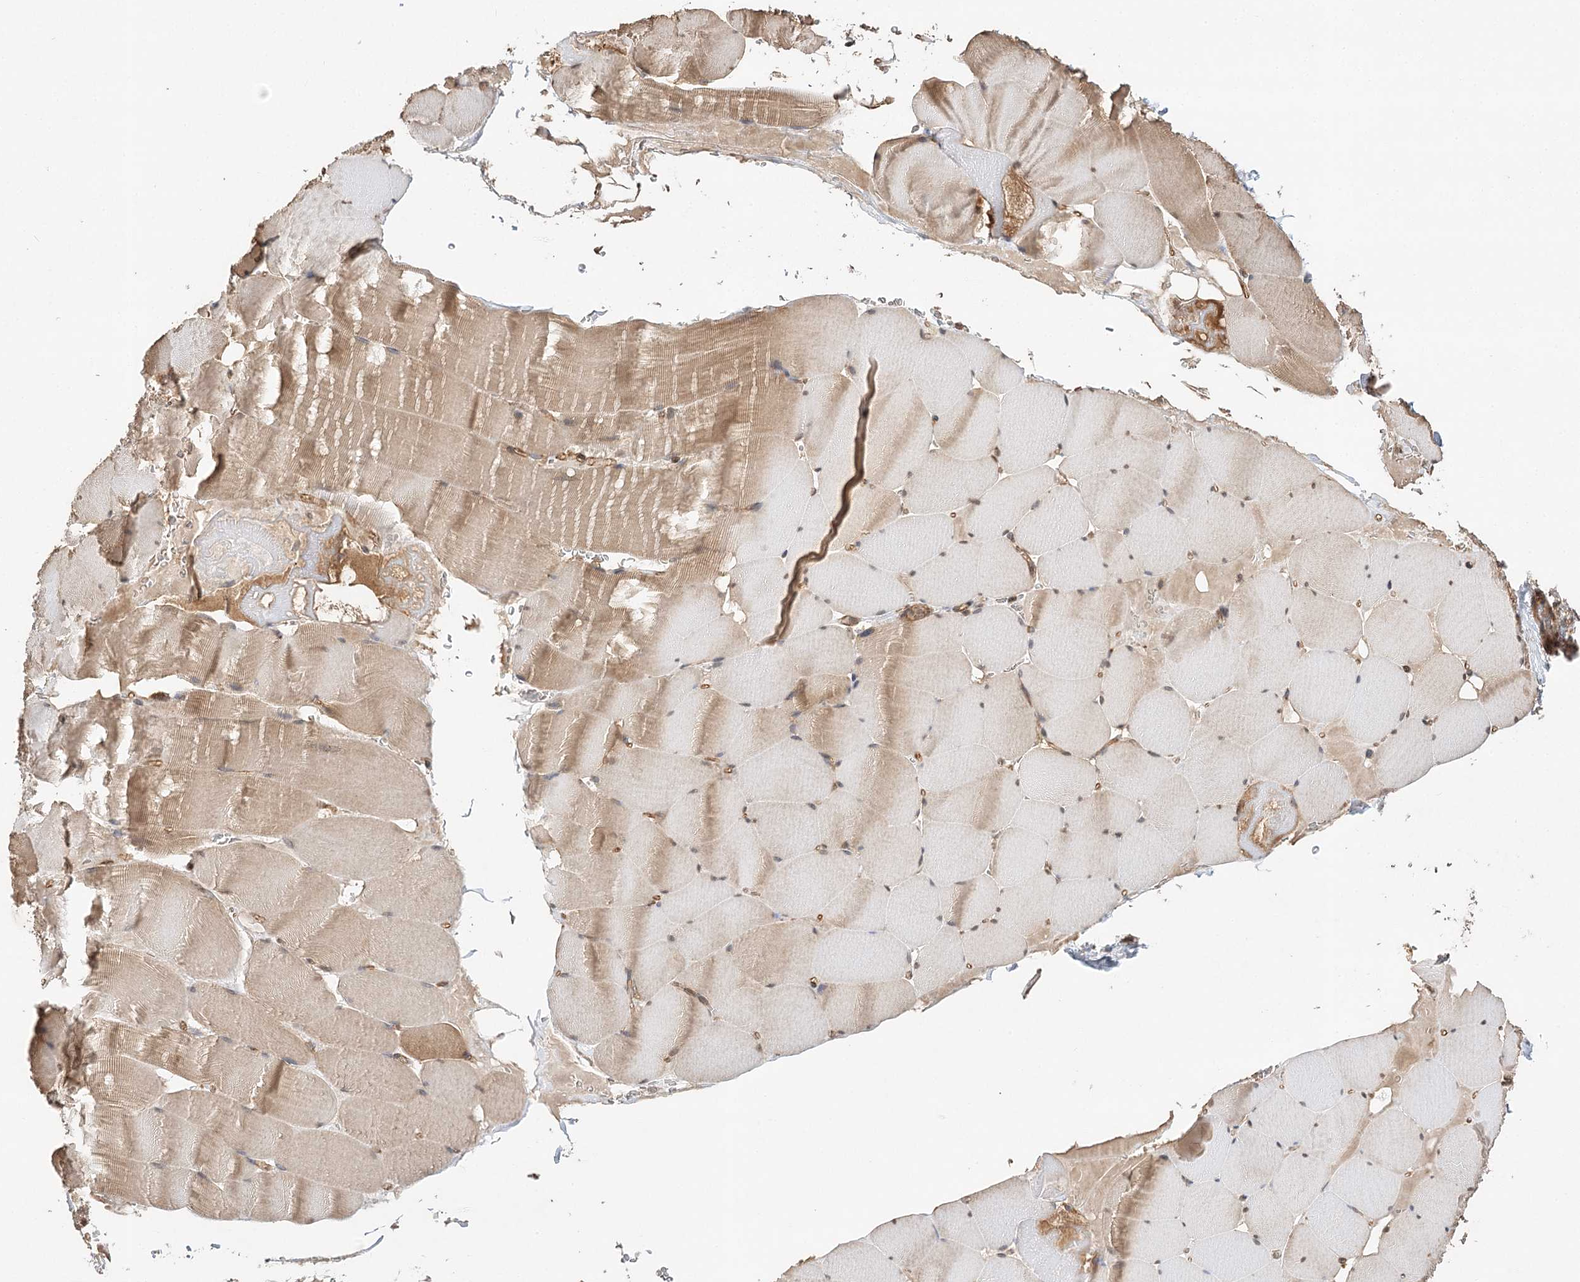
{"staining": {"intensity": "moderate", "quantity": ">75%", "location": "cytoplasmic/membranous"}, "tissue": "skeletal muscle", "cell_type": "Myocytes", "image_type": "normal", "snomed": [{"axis": "morphology", "description": "Normal tissue, NOS"}, {"axis": "topography", "description": "Skeletal muscle"}], "caption": "Skeletal muscle stained with a brown dye demonstrates moderate cytoplasmic/membranous positive positivity in about >75% of myocytes.", "gene": "DNAJB14", "patient": {"sex": "male", "age": 62}}